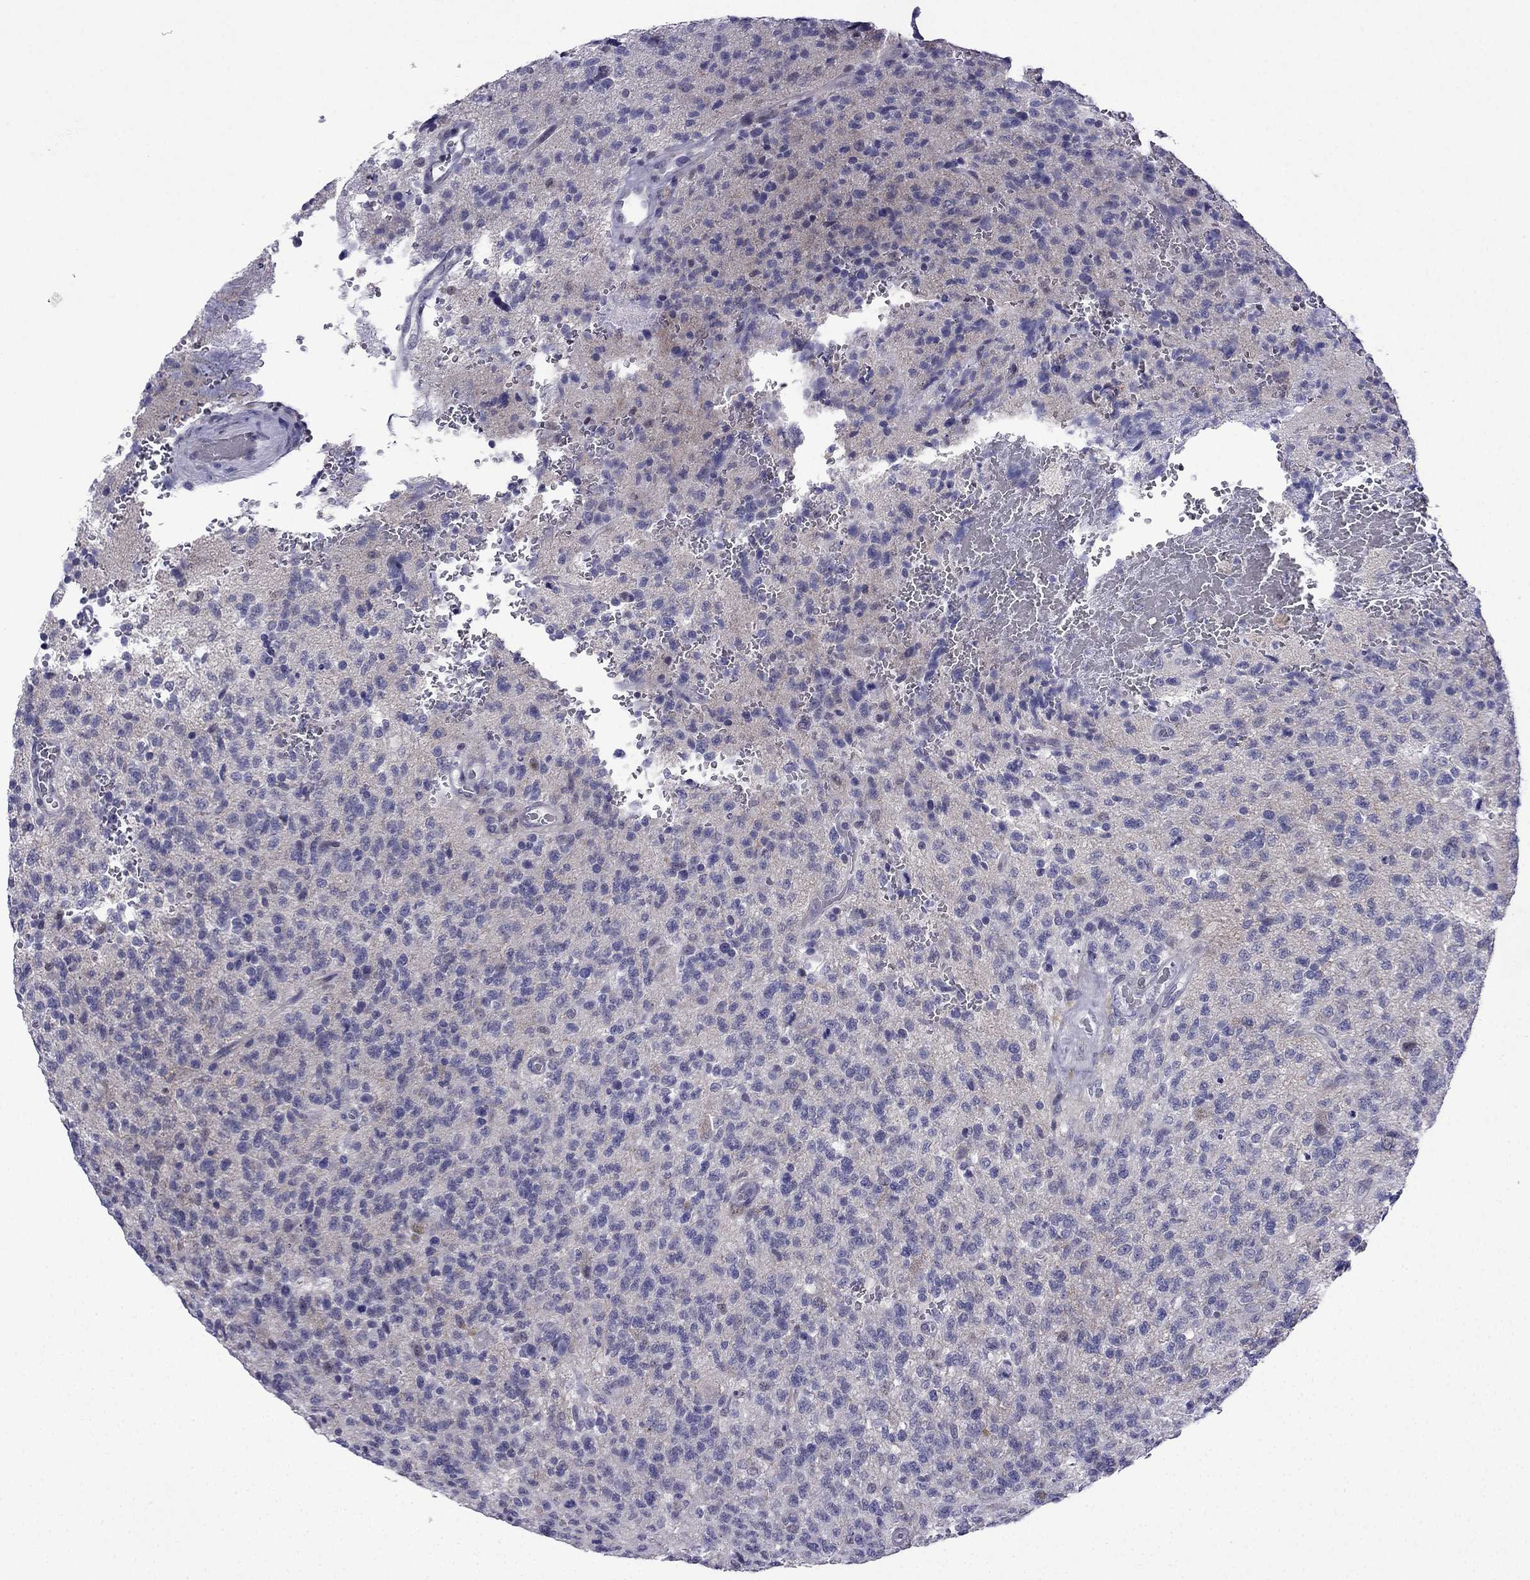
{"staining": {"intensity": "negative", "quantity": "none", "location": "none"}, "tissue": "glioma", "cell_type": "Tumor cells", "image_type": "cancer", "snomed": [{"axis": "morphology", "description": "Glioma, malignant, High grade"}, {"axis": "topography", "description": "Brain"}], "caption": "Tumor cells are negative for protein expression in human glioma.", "gene": "POM121L12", "patient": {"sex": "male", "age": 56}}